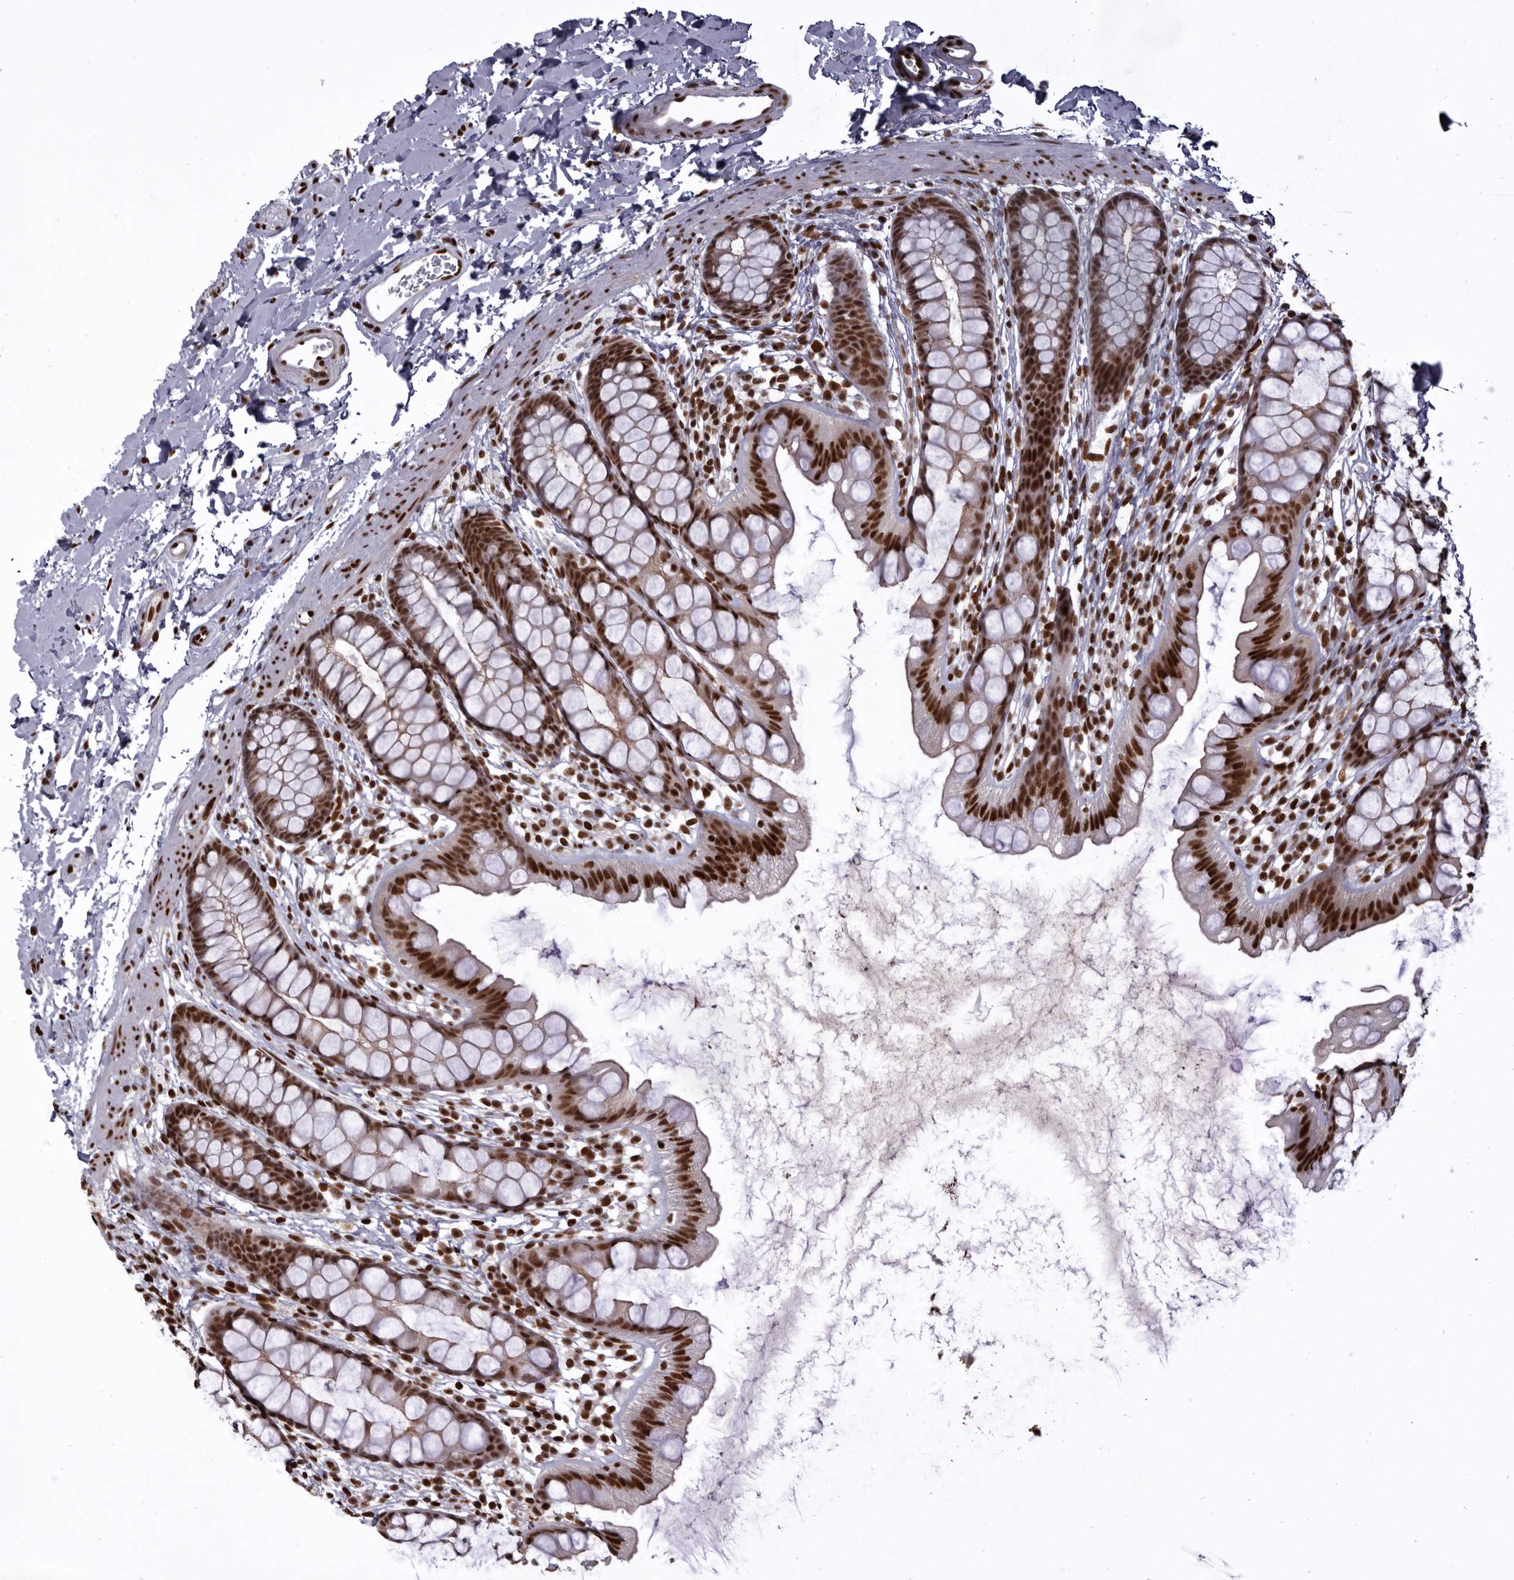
{"staining": {"intensity": "strong", "quantity": ">75%", "location": "nuclear"}, "tissue": "rectum", "cell_type": "Glandular cells", "image_type": "normal", "snomed": [{"axis": "morphology", "description": "Normal tissue, NOS"}, {"axis": "topography", "description": "Rectum"}], "caption": "Rectum stained for a protein (brown) reveals strong nuclear positive expression in approximately >75% of glandular cells.", "gene": "CHTOP", "patient": {"sex": "female", "age": 65}}